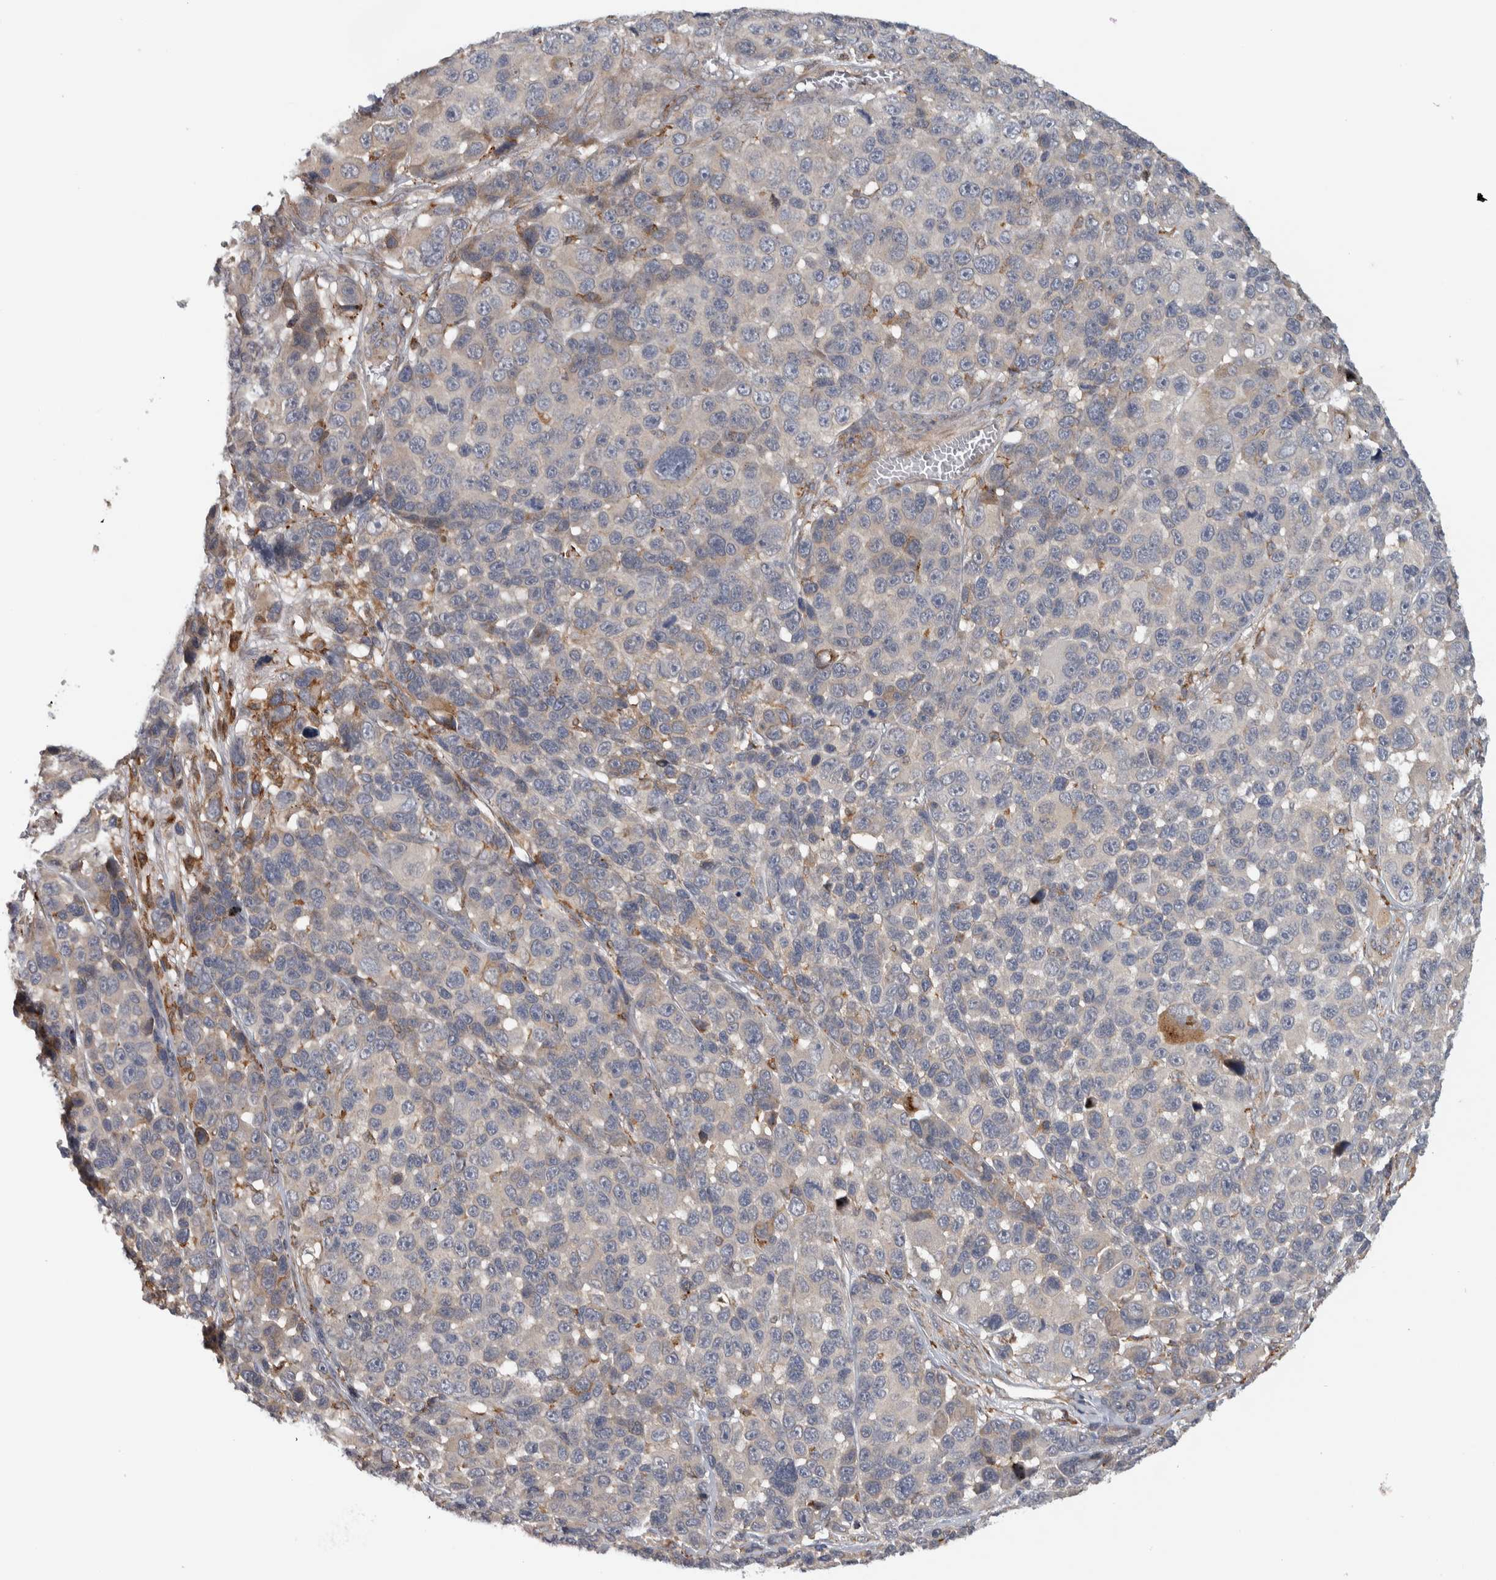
{"staining": {"intensity": "negative", "quantity": "none", "location": "none"}, "tissue": "melanoma", "cell_type": "Tumor cells", "image_type": "cancer", "snomed": [{"axis": "morphology", "description": "Malignant melanoma, NOS"}, {"axis": "topography", "description": "Skin"}], "caption": "High power microscopy histopathology image of an IHC image of melanoma, revealing no significant expression in tumor cells.", "gene": "ADPRM", "patient": {"sex": "male", "age": 53}}